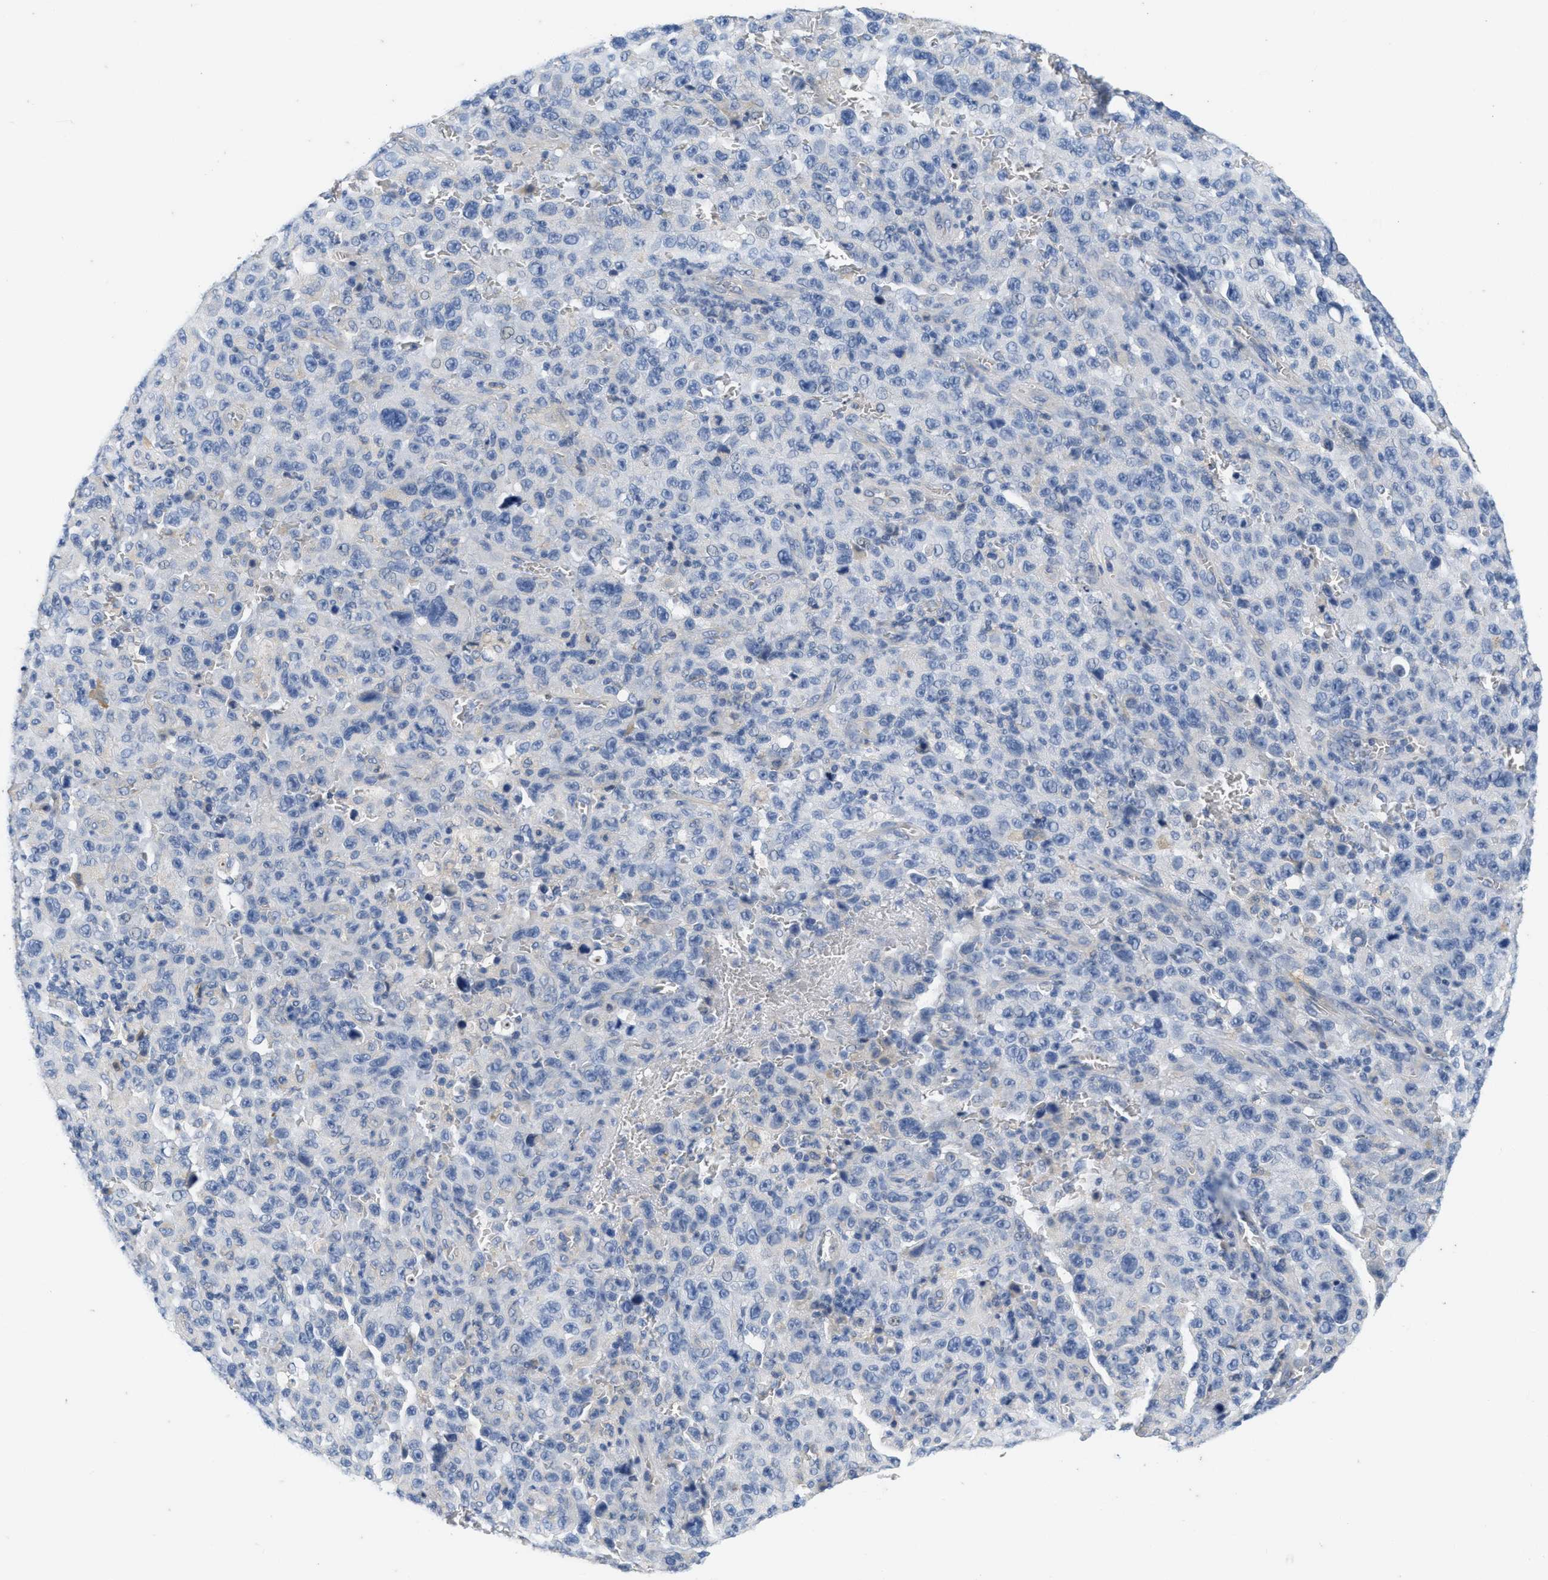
{"staining": {"intensity": "negative", "quantity": "none", "location": "none"}, "tissue": "melanoma", "cell_type": "Tumor cells", "image_type": "cancer", "snomed": [{"axis": "morphology", "description": "Malignant melanoma, NOS"}, {"axis": "topography", "description": "Skin"}], "caption": "Immunohistochemistry of human malignant melanoma shows no staining in tumor cells. Brightfield microscopy of immunohistochemistry stained with DAB (3,3'-diaminobenzidine) (brown) and hematoxylin (blue), captured at high magnification.", "gene": "ABCB11", "patient": {"sex": "female", "age": 82}}